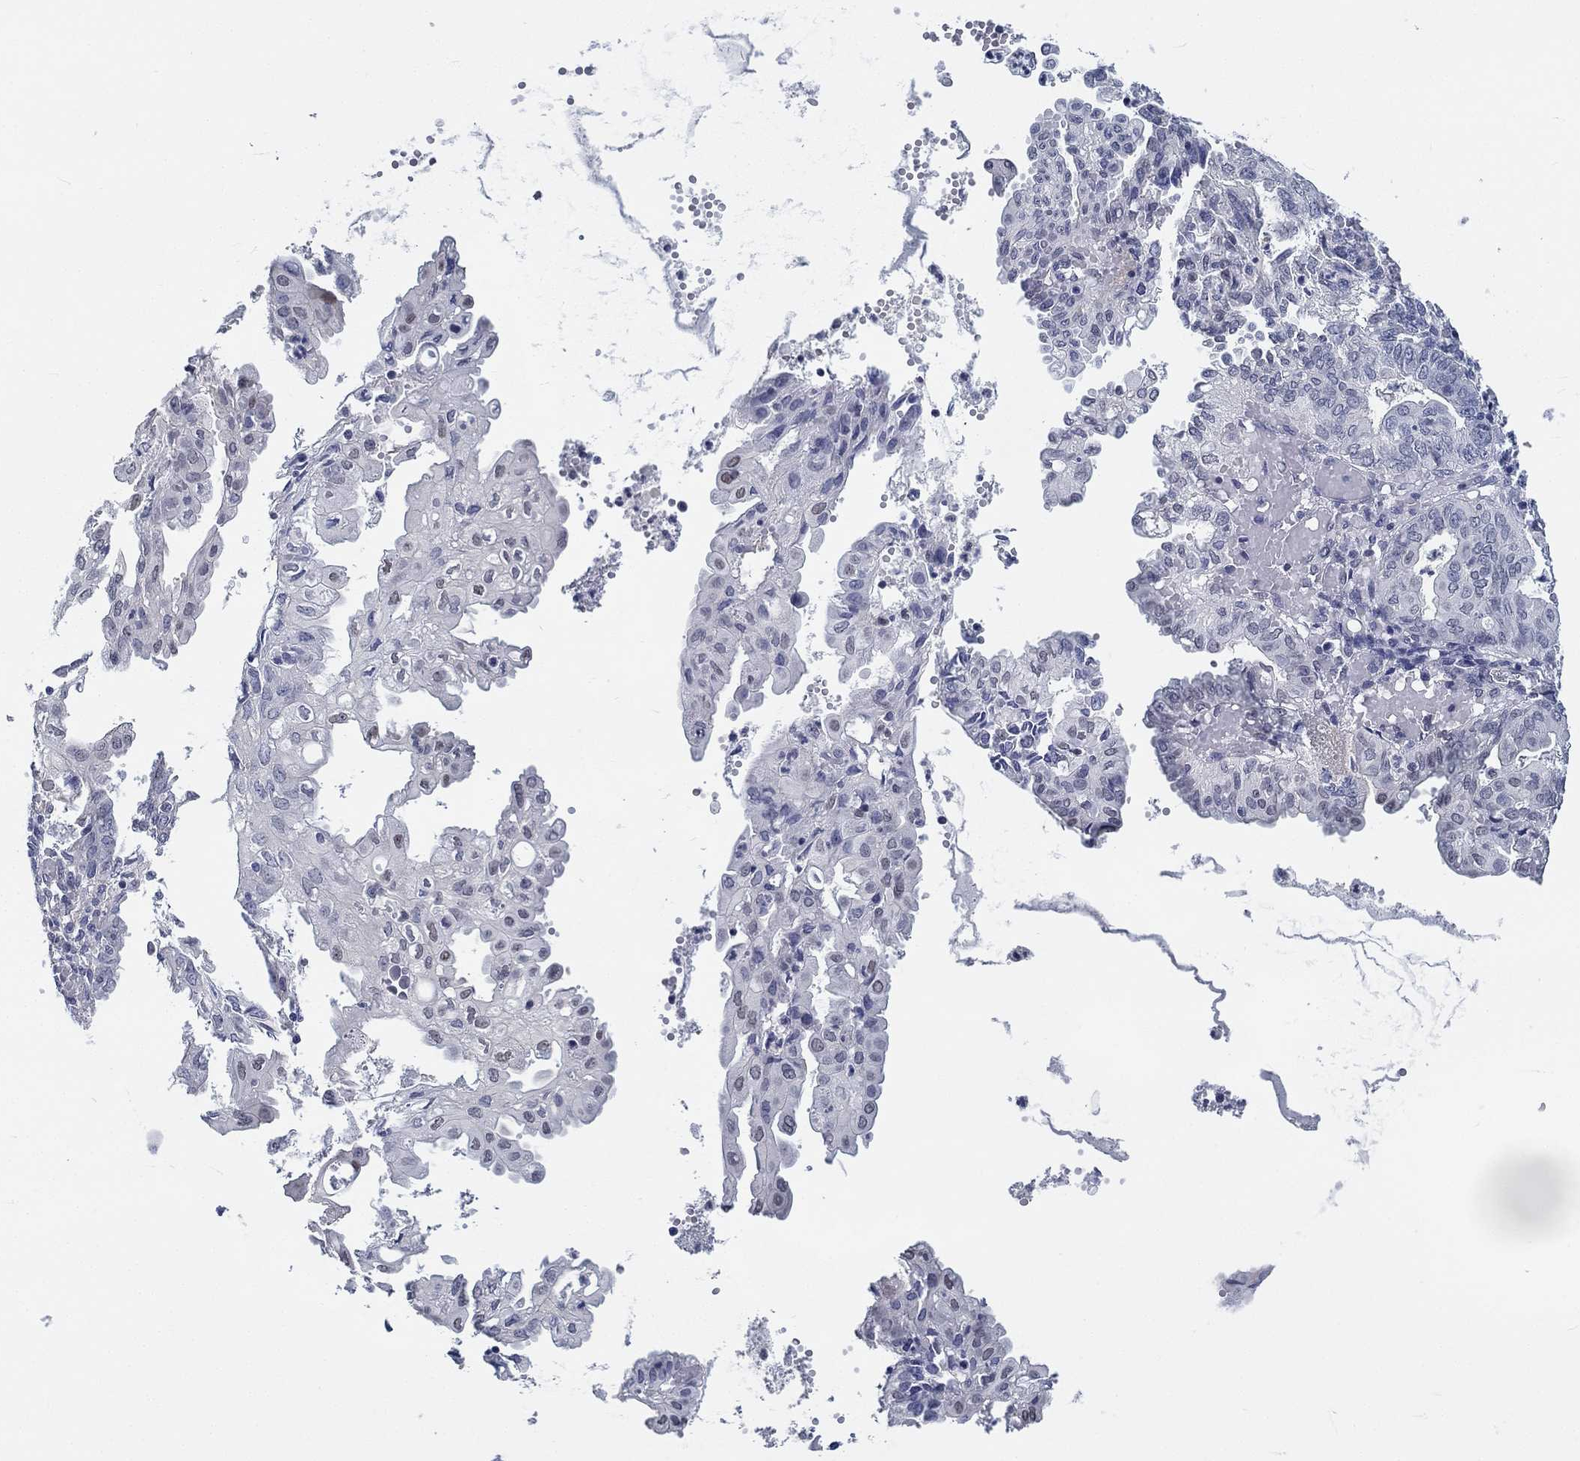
{"staining": {"intensity": "negative", "quantity": "none", "location": "none"}, "tissue": "endometrial cancer", "cell_type": "Tumor cells", "image_type": "cancer", "snomed": [{"axis": "morphology", "description": "Adenocarcinoma, NOS"}, {"axis": "topography", "description": "Endometrium"}], "caption": "Endometrial adenocarcinoma was stained to show a protein in brown. There is no significant expression in tumor cells.", "gene": "CRYGD", "patient": {"sex": "female", "age": 68}}